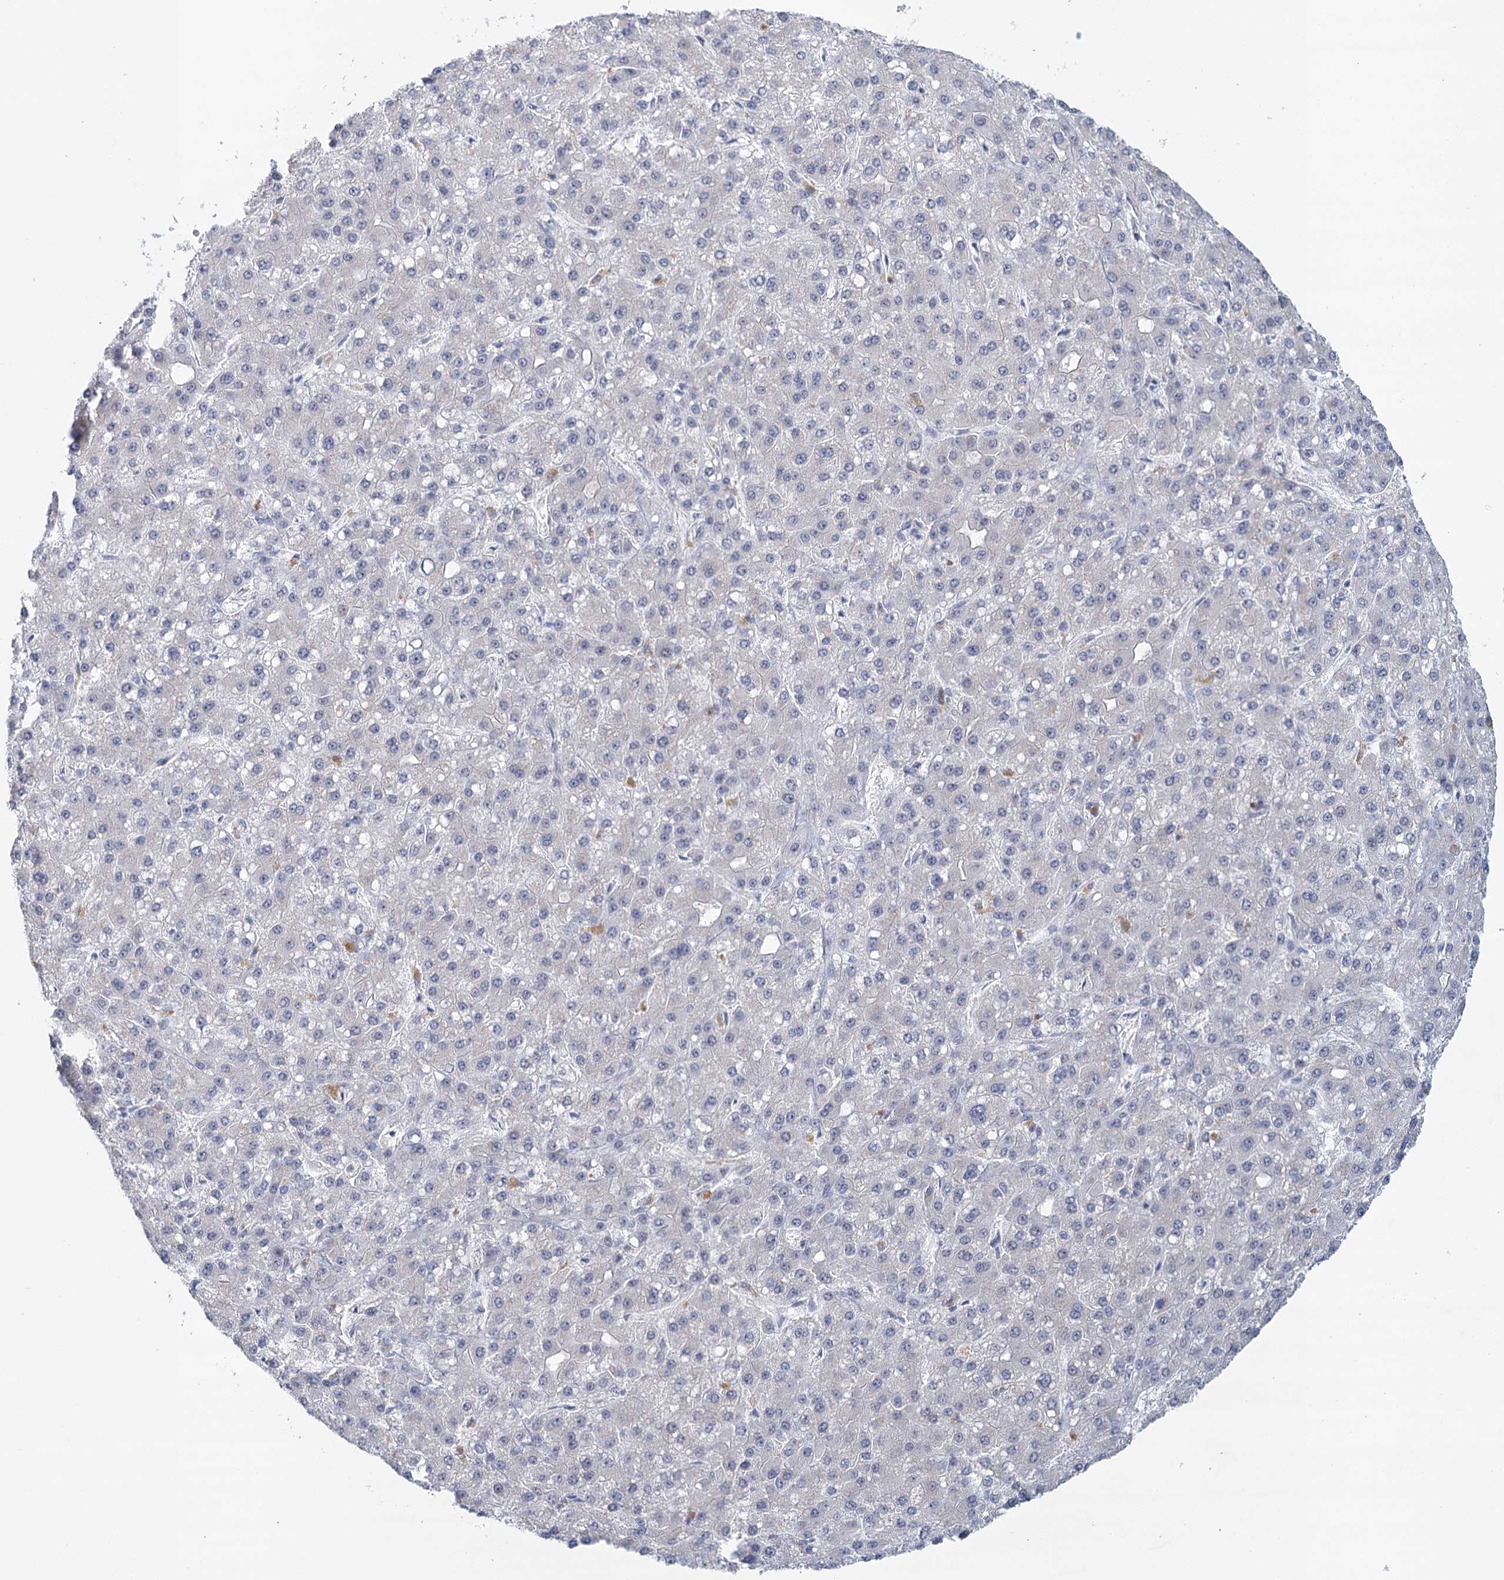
{"staining": {"intensity": "negative", "quantity": "none", "location": "none"}, "tissue": "liver cancer", "cell_type": "Tumor cells", "image_type": "cancer", "snomed": [{"axis": "morphology", "description": "Carcinoma, Hepatocellular, NOS"}, {"axis": "topography", "description": "Liver"}], "caption": "Immunohistochemistry (IHC) micrograph of neoplastic tissue: human liver cancer stained with DAB shows no significant protein positivity in tumor cells.", "gene": "MYO7B", "patient": {"sex": "male", "age": 67}}